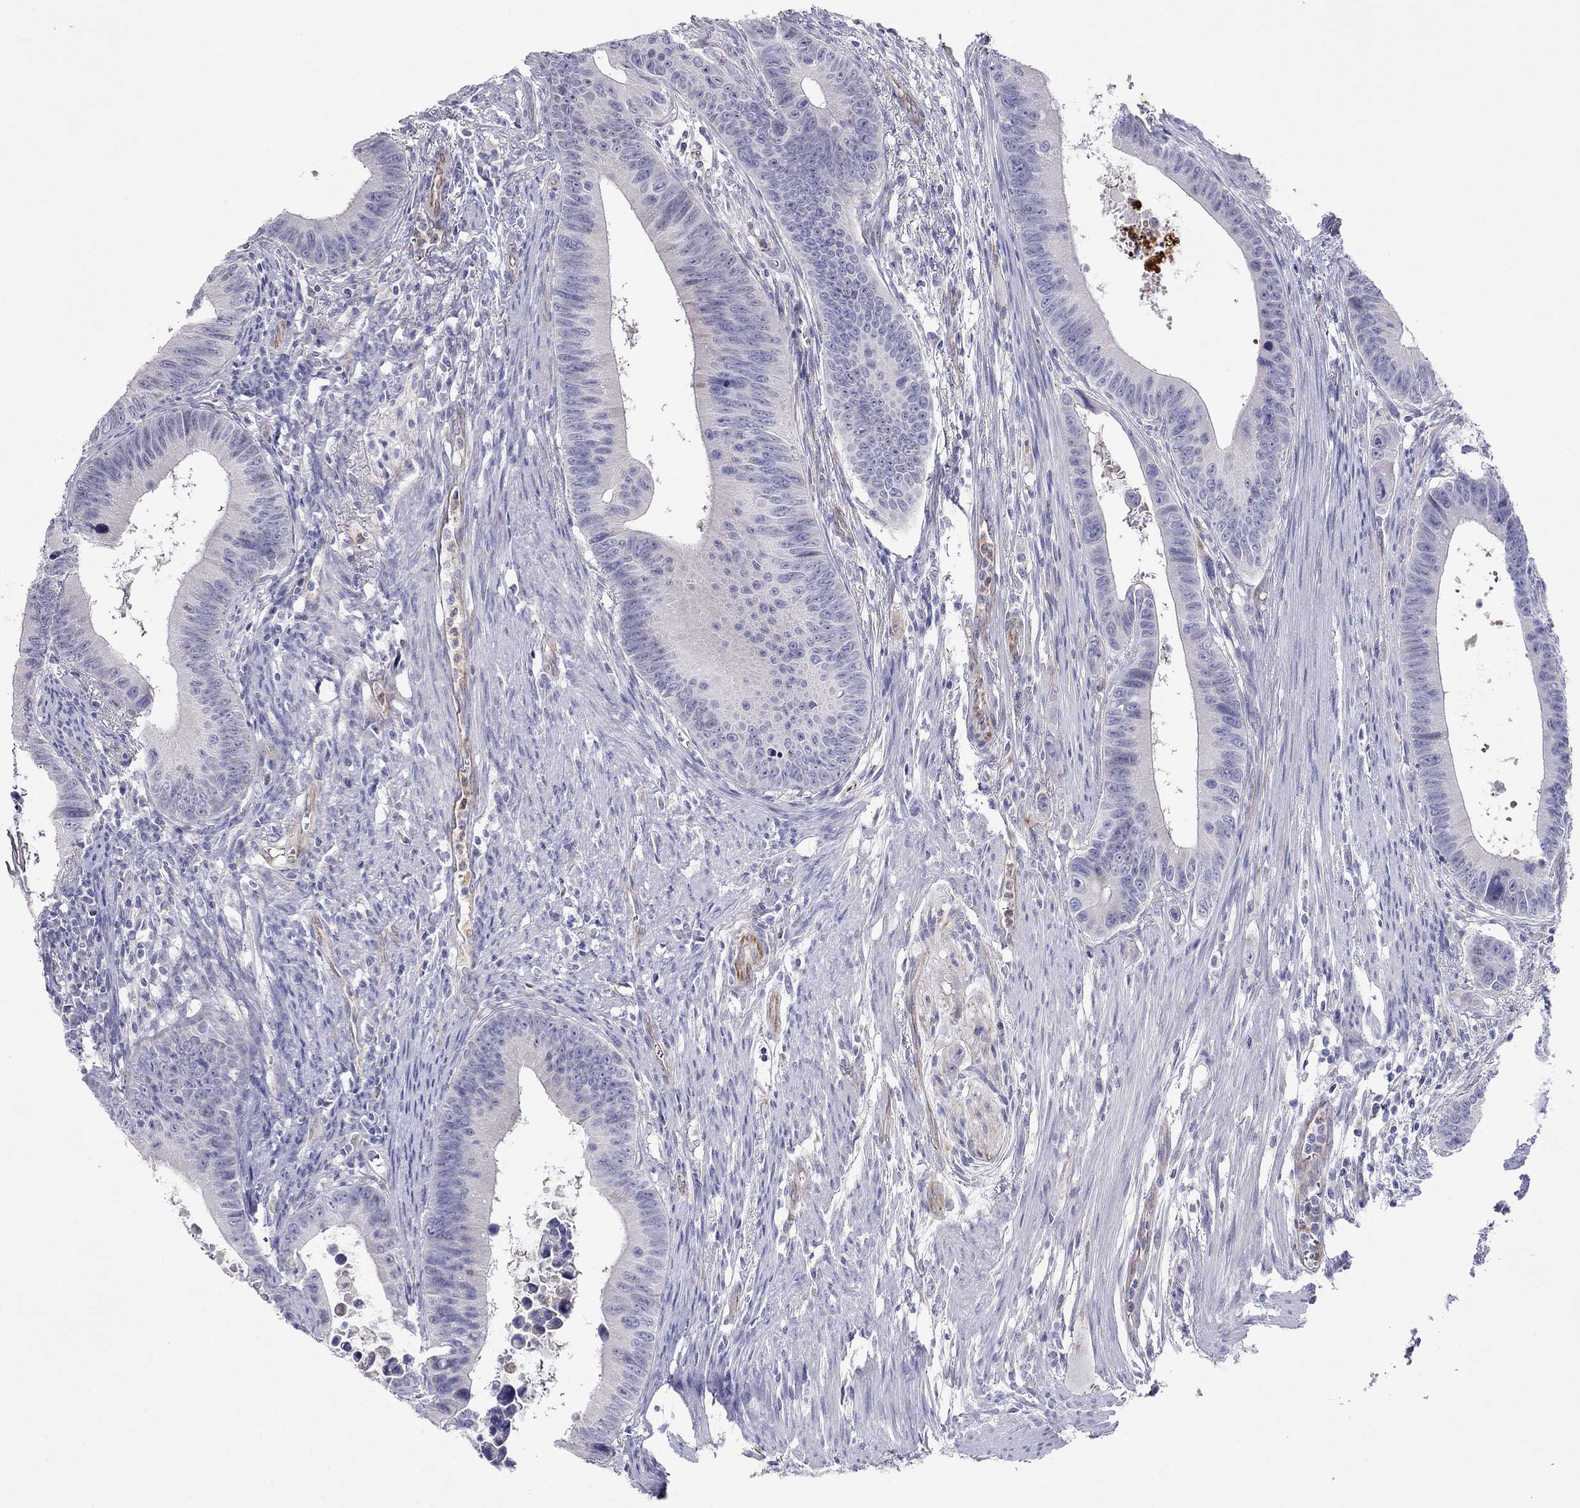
{"staining": {"intensity": "negative", "quantity": "none", "location": "none"}, "tissue": "colorectal cancer", "cell_type": "Tumor cells", "image_type": "cancer", "snomed": [{"axis": "morphology", "description": "Adenocarcinoma, NOS"}, {"axis": "topography", "description": "Colon"}], "caption": "This histopathology image is of colorectal adenocarcinoma stained with IHC to label a protein in brown with the nuclei are counter-stained blue. There is no staining in tumor cells.", "gene": "SPINT4", "patient": {"sex": "female", "age": 87}}